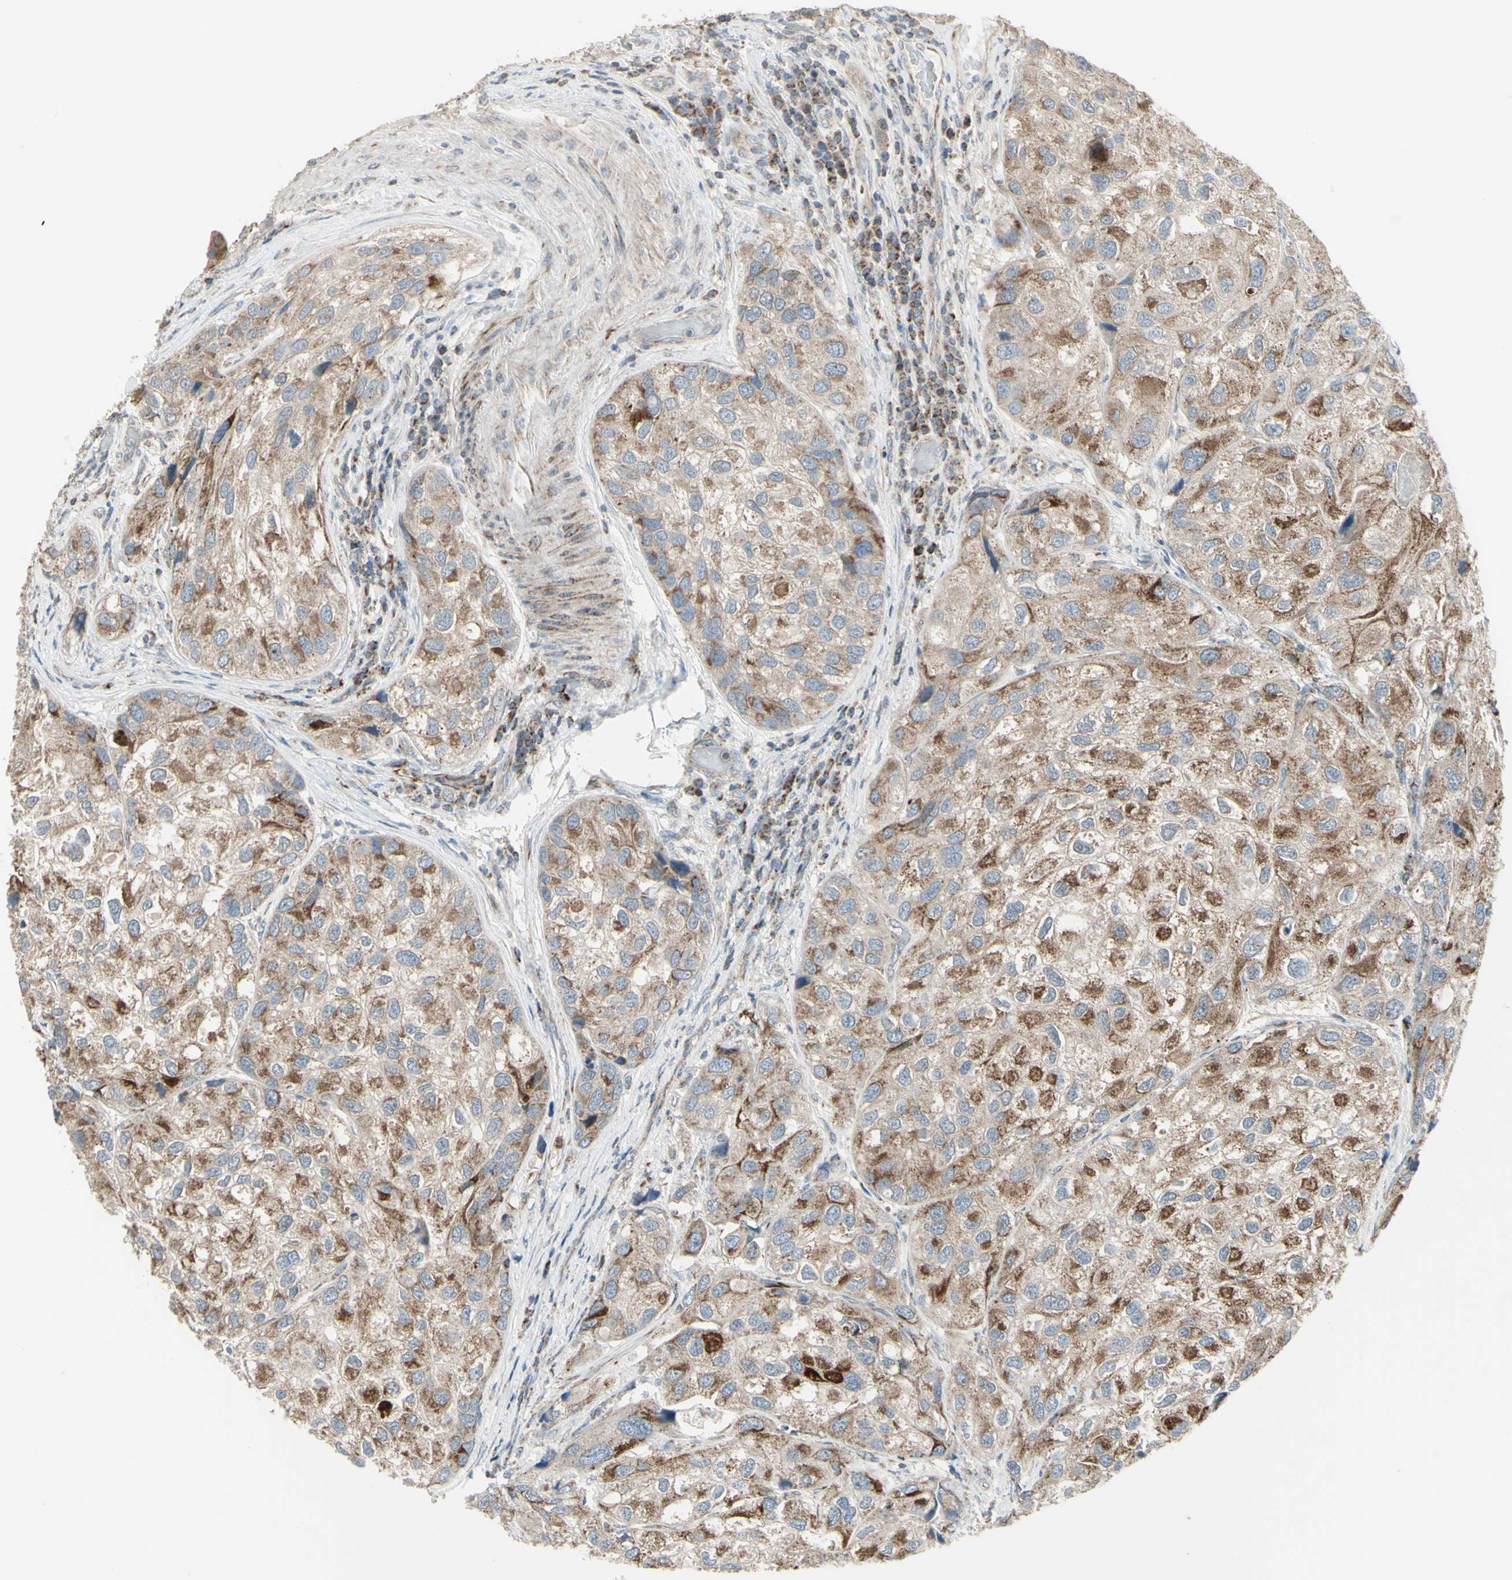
{"staining": {"intensity": "weak", "quantity": ">75%", "location": "cytoplasmic/membranous"}, "tissue": "urothelial cancer", "cell_type": "Tumor cells", "image_type": "cancer", "snomed": [{"axis": "morphology", "description": "Urothelial carcinoma, High grade"}, {"axis": "topography", "description": "Urinary bladder"}], "caption": "Protein staining of urothelial carcinoma (high-grade) tissue reveals weak cytoplasmic/membranous staining in approximately >75% of tumor cells. Nuclei are stained in blue.", "gene": "FAM171B", "patient": {"sex": "female", "age": 64}}